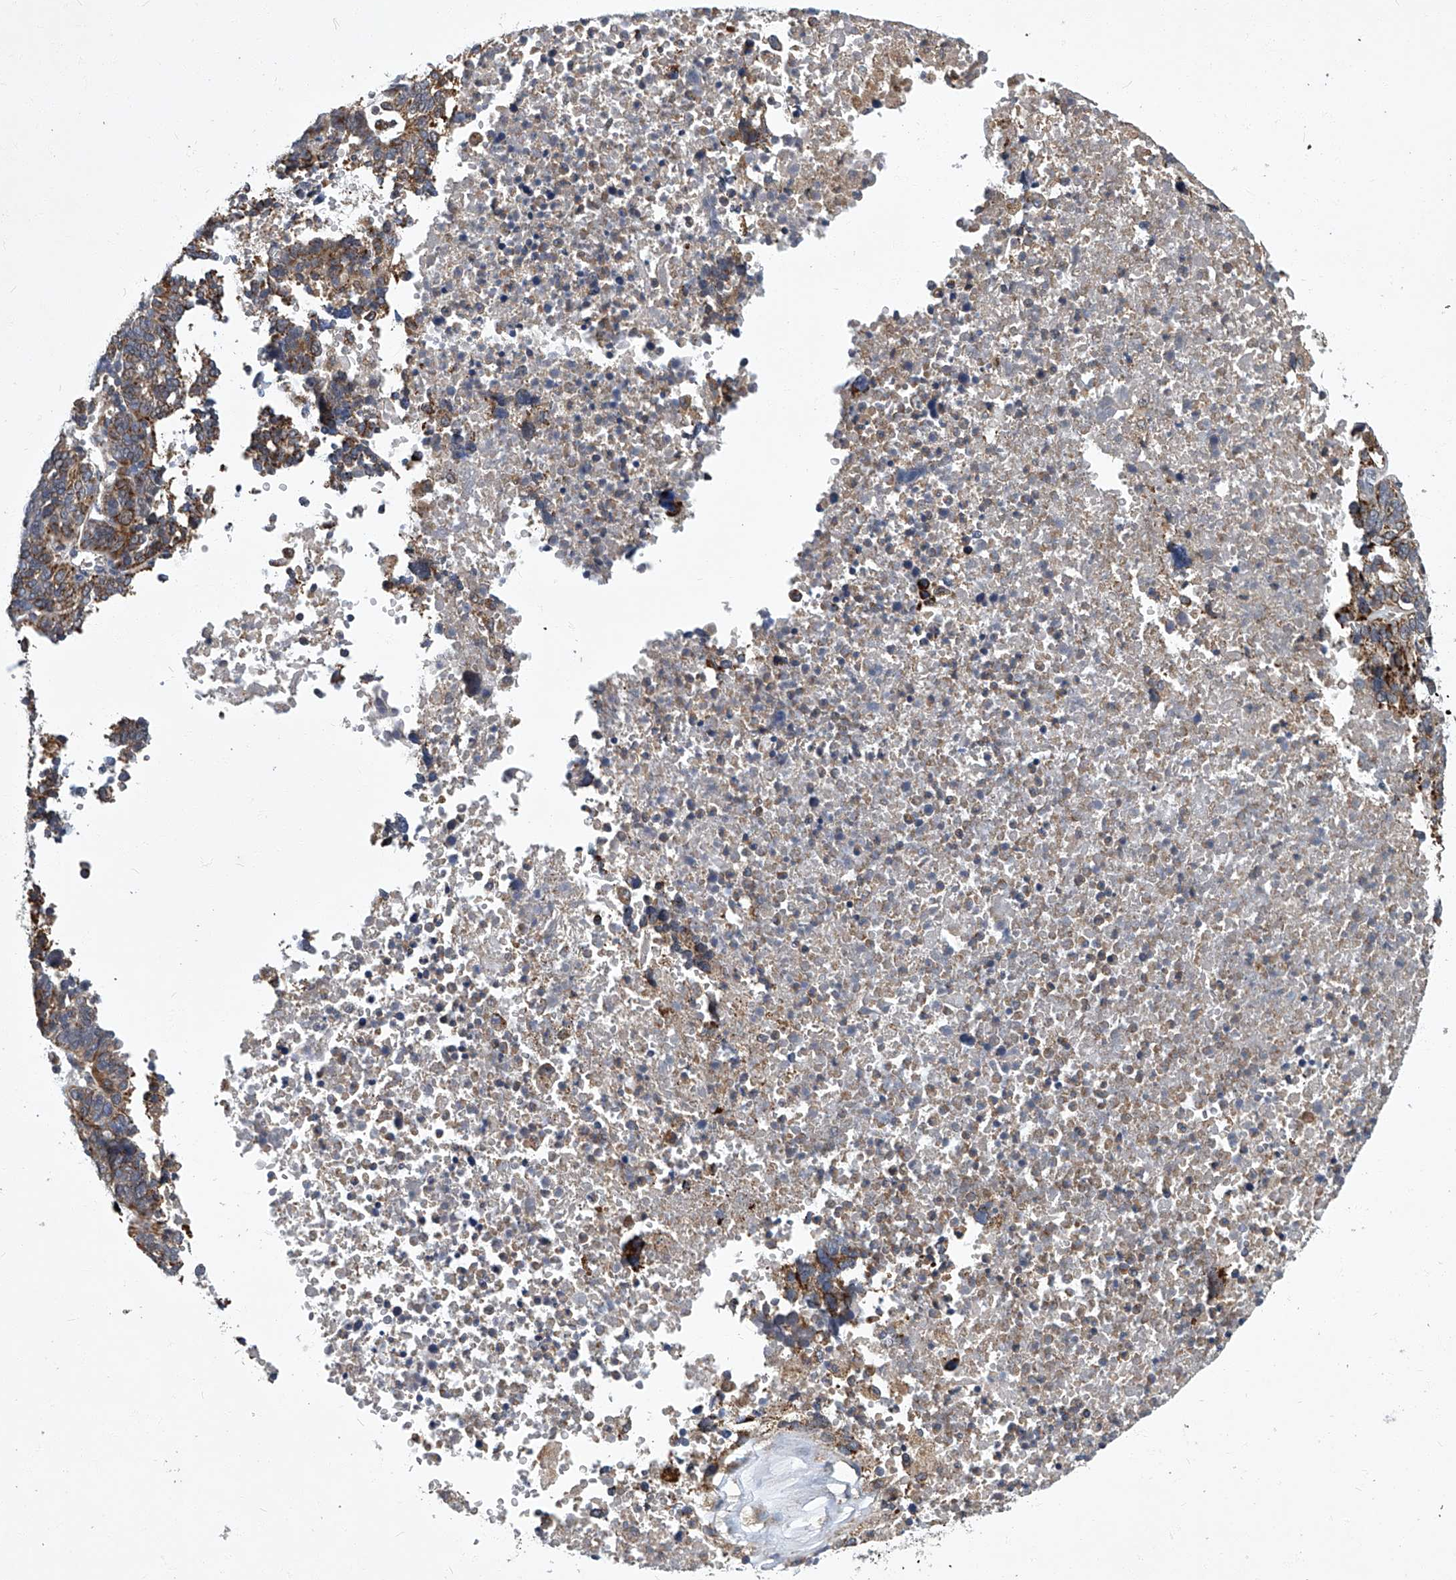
{"staining": {"intensity": "moderate", "quantity": ">75%", "location": "cytoplasmic/membranous"}, "tissue": "ovarian cancer", "cell_type": "Tumor cells", "image_type": "cancer", "snomed": [{"axis": "morphology", "description": "Cystadenocarcinoma, serous, NOS"}, {"axis": "topography", "description": "Ovary"}], "caption": "This image exhibits immunohistochemistry (IHC) staining of human ovarian serous cystadenocarcinoma, with medium moderate cytoplasmic/membranous positivity in approximately >75% of tumor cells.", "gene": "TNFRSF13B", "patient": {"sex": "female", "age": 59}}